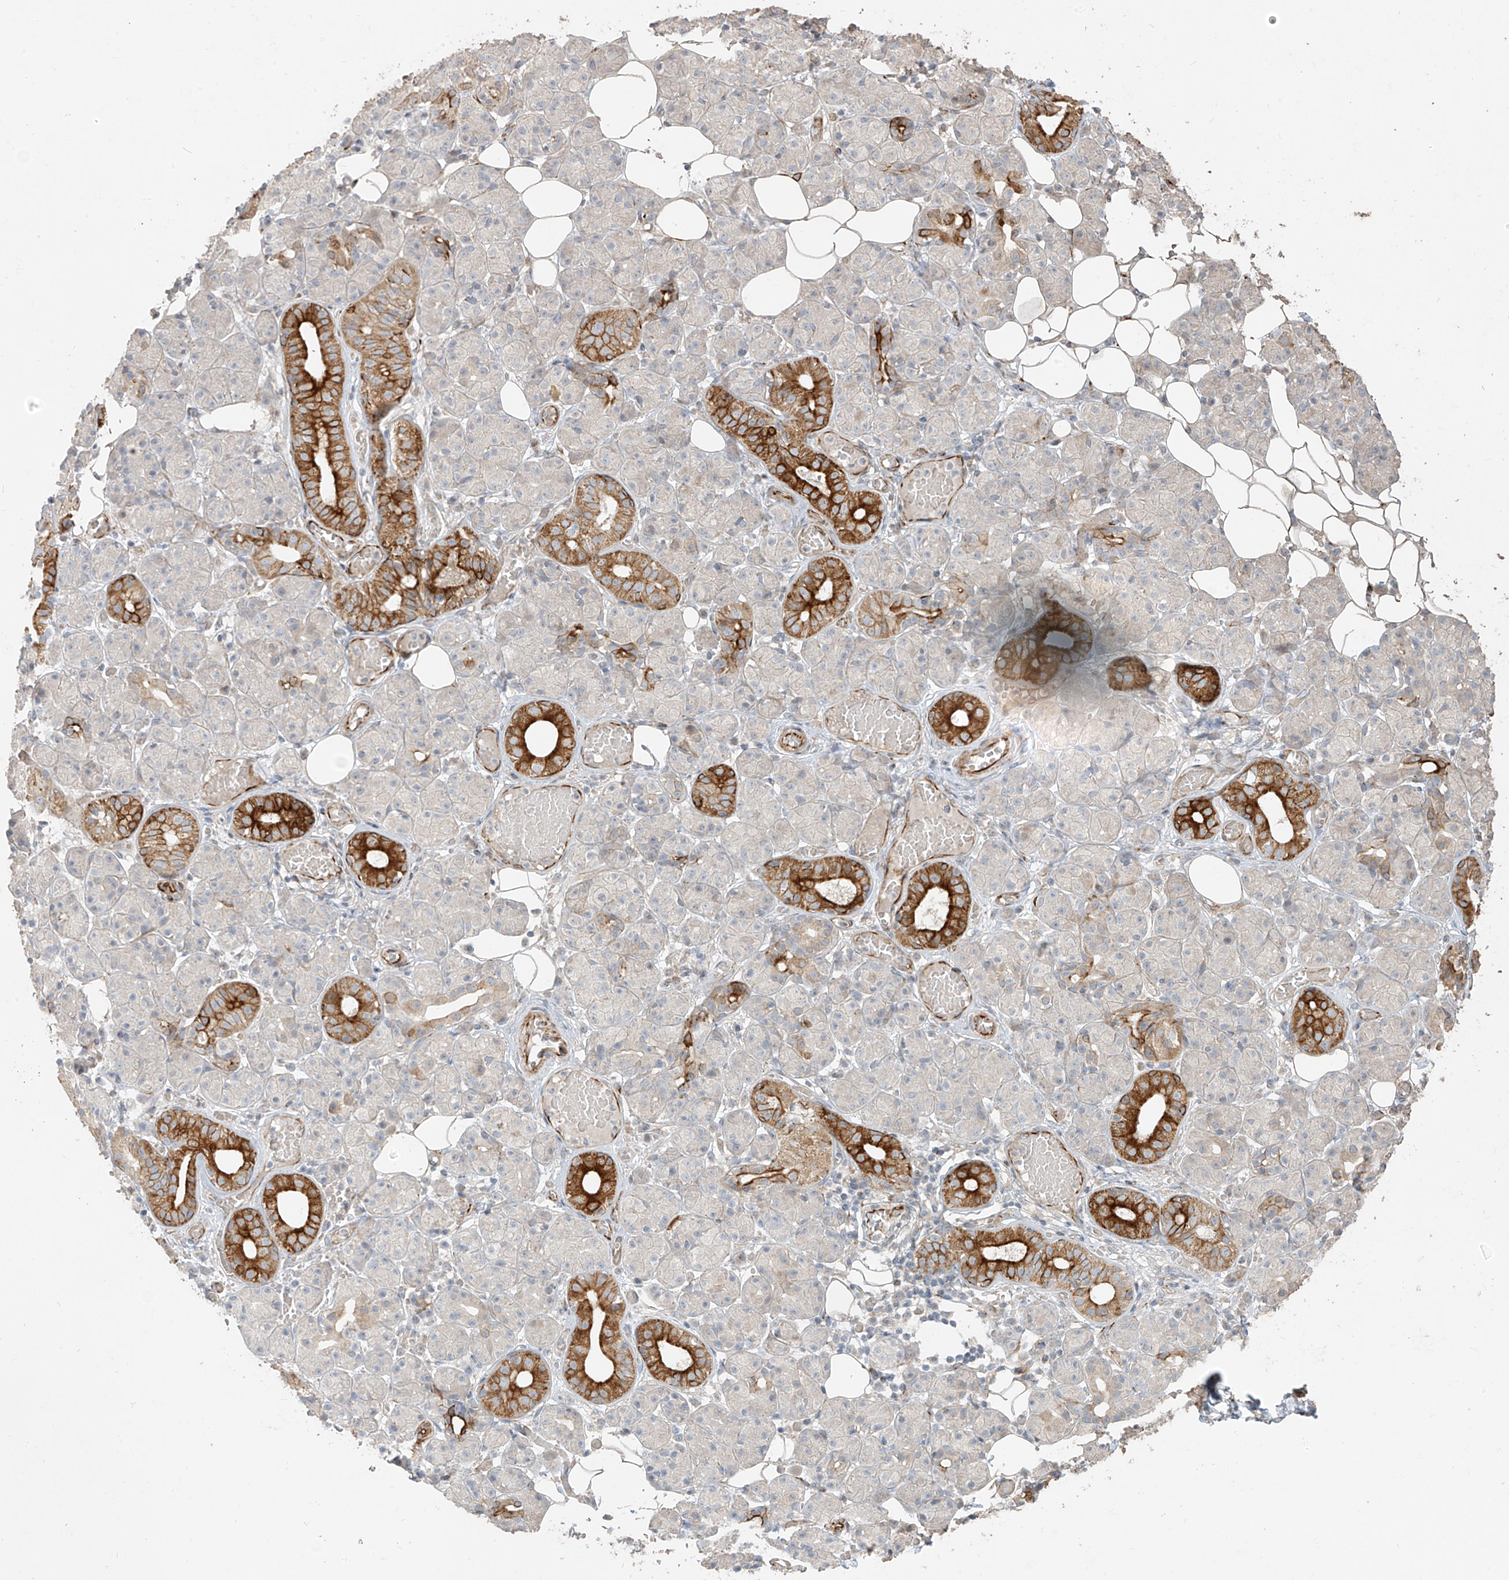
{"staining": {"intensity": "strong", "quantity": "<25%", "location": "cytoplasmic/membranous"}, "tissue": "salivary gland", "cell_type": "Glandular cells", "image_type": "normal", "snomed": [{"axis": "morphology", "description": "Normal tissue, NOS"}, {"axis": "topography", "description": "Salivary gland"}], "caption": "This is a micrograph of immunohistochemistry (IHC) staining of normal salivary gland, which shows strong positivity in the cytoplasmic/membranous of glandular cells.", "gene": "DCDC2", "patient": {"sex": "male", "age": 63}}